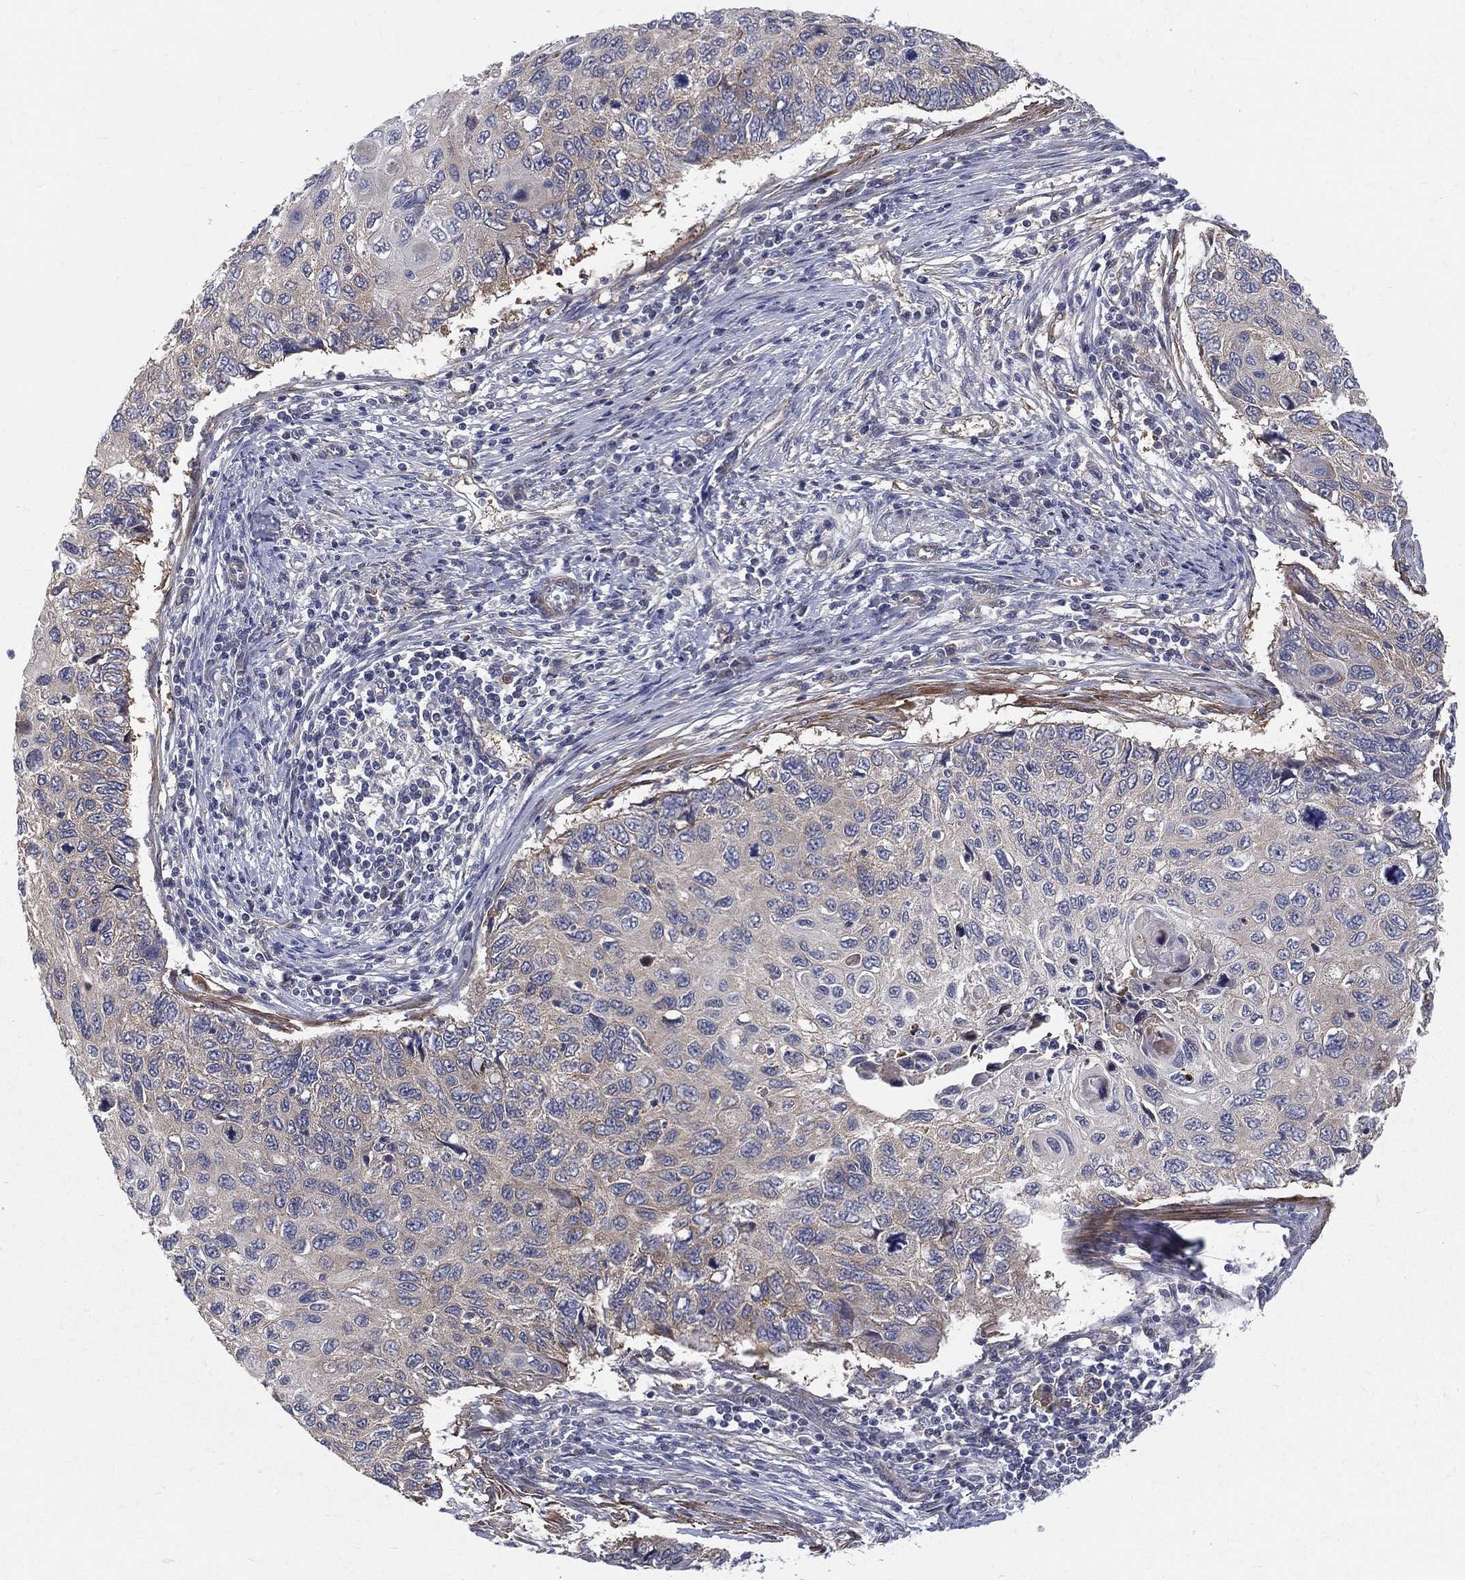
{"staining": {"intensity": "weak", "quantity": "<25%", "location": "cytoplasmic/membranous"}, "tissue": "cervical cancer", "cell_type": "Tumor cells", "image_type": "cancer", "snomed": [{"axis": "morphology", "description": "Squamous cell carcinoma, NOS"}, {"axis": "topography", "description": "Cervix"}], "caption": "Tumor cells show no significant staining in cervical cancer (squamous cell carcinoma).", "gene": "POMZP3", "patient": {"sex": "female", "age": 70}}